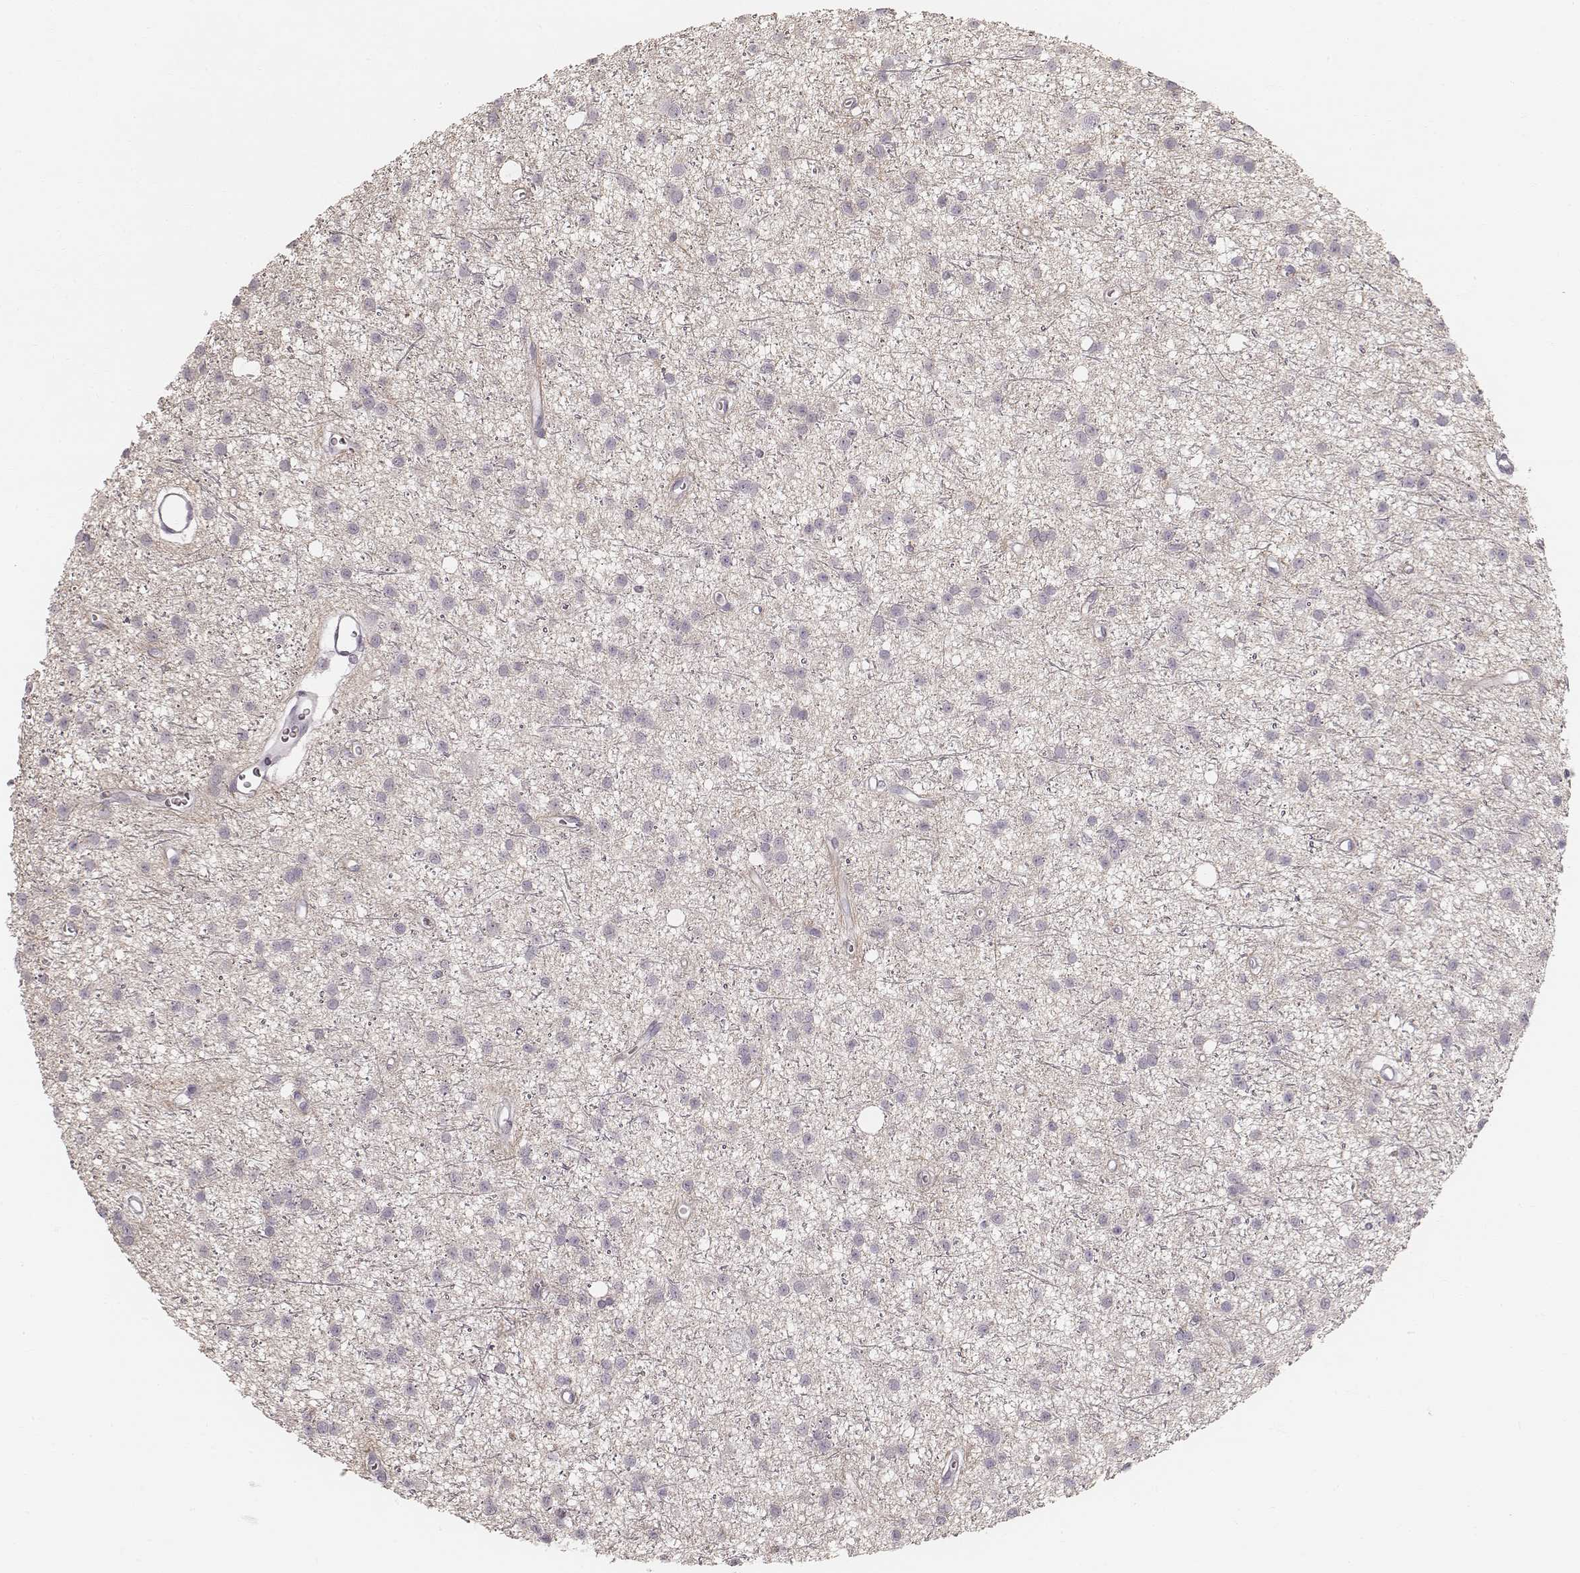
{"staining": {"intensity": "negative", "quantity": "none", "location": "none"}, "tissue": "glioma", "cell_type": "Tumor cells", "image_type": "cancer", "snomed": [{"axis": "morphology", "description": "Glioma, malignant, Low grade"}, {"axis": "topography", "description": "Brain"}], "caption": "Malignant low-grade glioma stained for a protein using immunohistochemistry (IHC) reveals no staining tumor cells.", "gene": "SPATA24", "patient": {"sex": "male", "age": 27}}